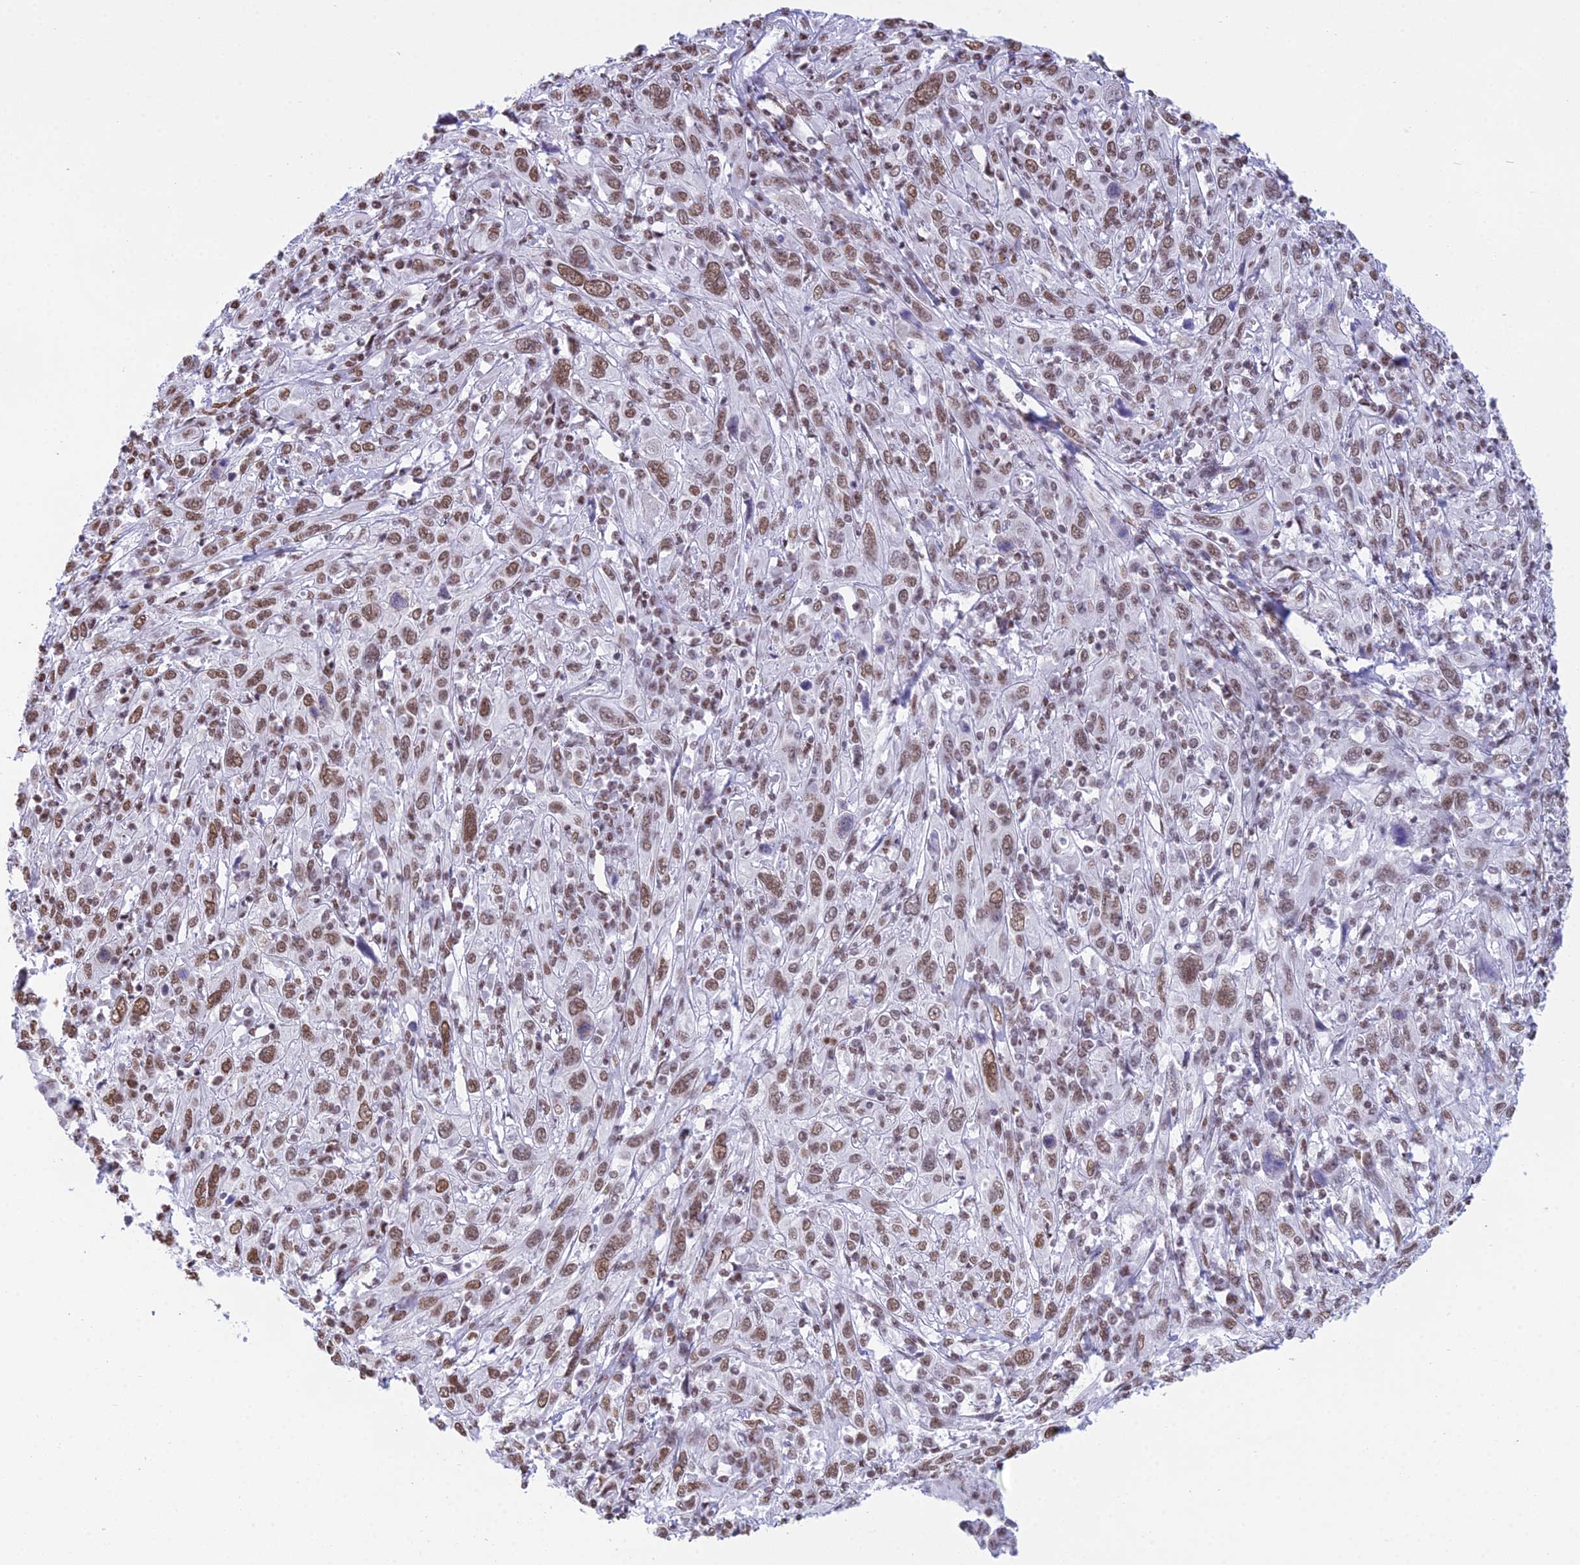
{"staining": {"intensity": "moderate", "quantity": ">75%", "location": "nuclear"}, "tissue": "cervical cancer", "cell_type": "Tumor cells", "image_type": "cancer", "snomed": [{"axis": "morphology", "description": "Squamous cell carcinoma, NOS"}, {"axis": "topography", "description": "Cervix"}], "caption": "The immunohistochemical stain highlights moderate nuclear positivity in tumor cells of squamous cell carcinoma (cervical) tissue. The protein of interest is shown in brown color, while the nuclei are stained blue.", "gene": "CDC26", "patient": {"sex": "female", "age": 46}}